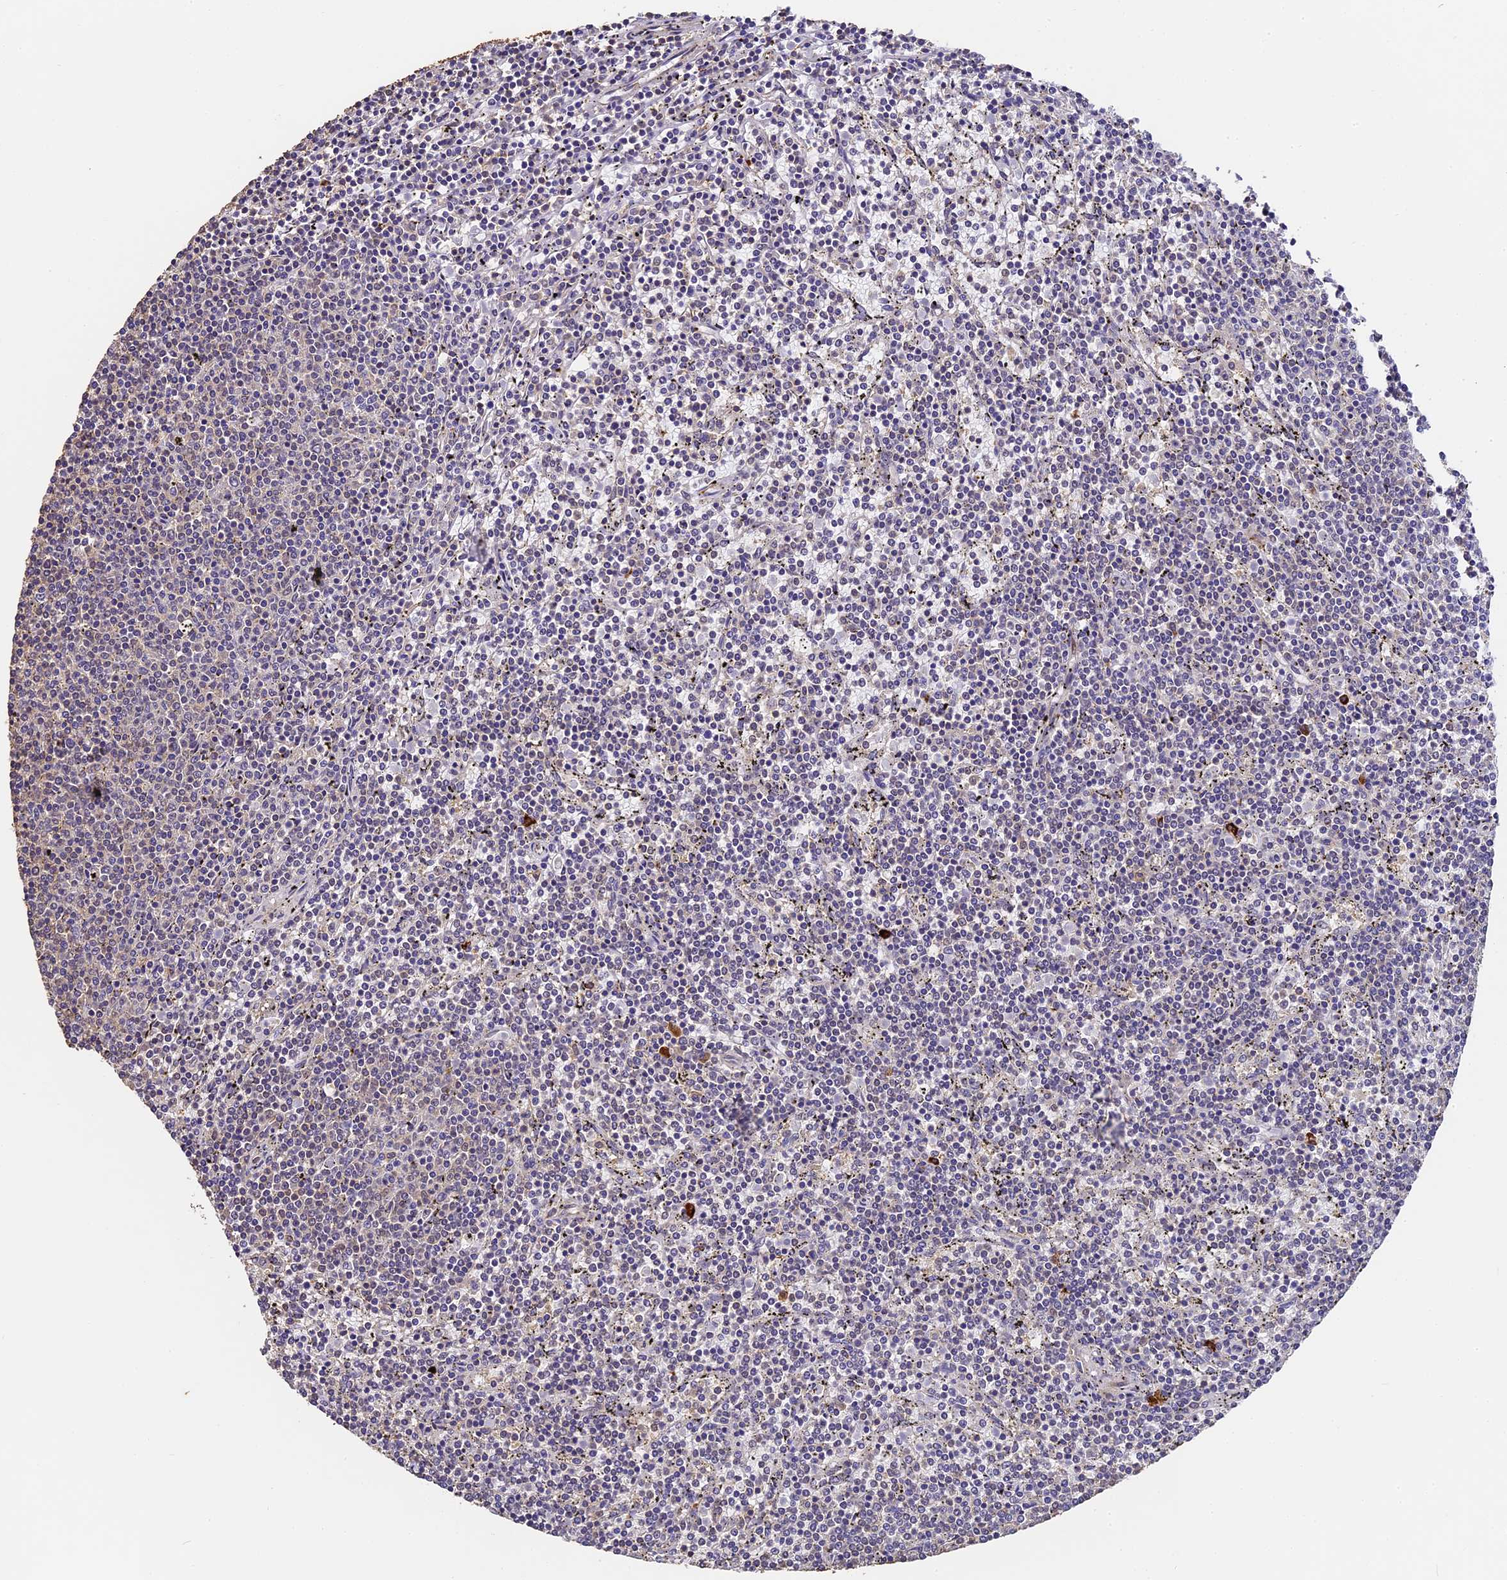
{"staining": {"intensity": "negative", "quantity": "none", "location": "none"}, "tissue": "lymphoma", "cell_type": "Tumor cells", "image_type": "cancer", "snomed": [{"axis": "morphology", "description": "Malignant lymphoma, non-Hodgkin's type, Low grade"}, {"axis": "topography", "description": "Spleen"}], "caption": "An immunohistochemistry photomicrograph of malignant lymphoma, non-Hodgkin's type (low-grade) is shown. There is no staining in tumor cells of malignant lymphoma, non-Hodgkin's type (low-grade).", "gene": "SLC11A1", "patient": {"sex": "female", "age": 50}}